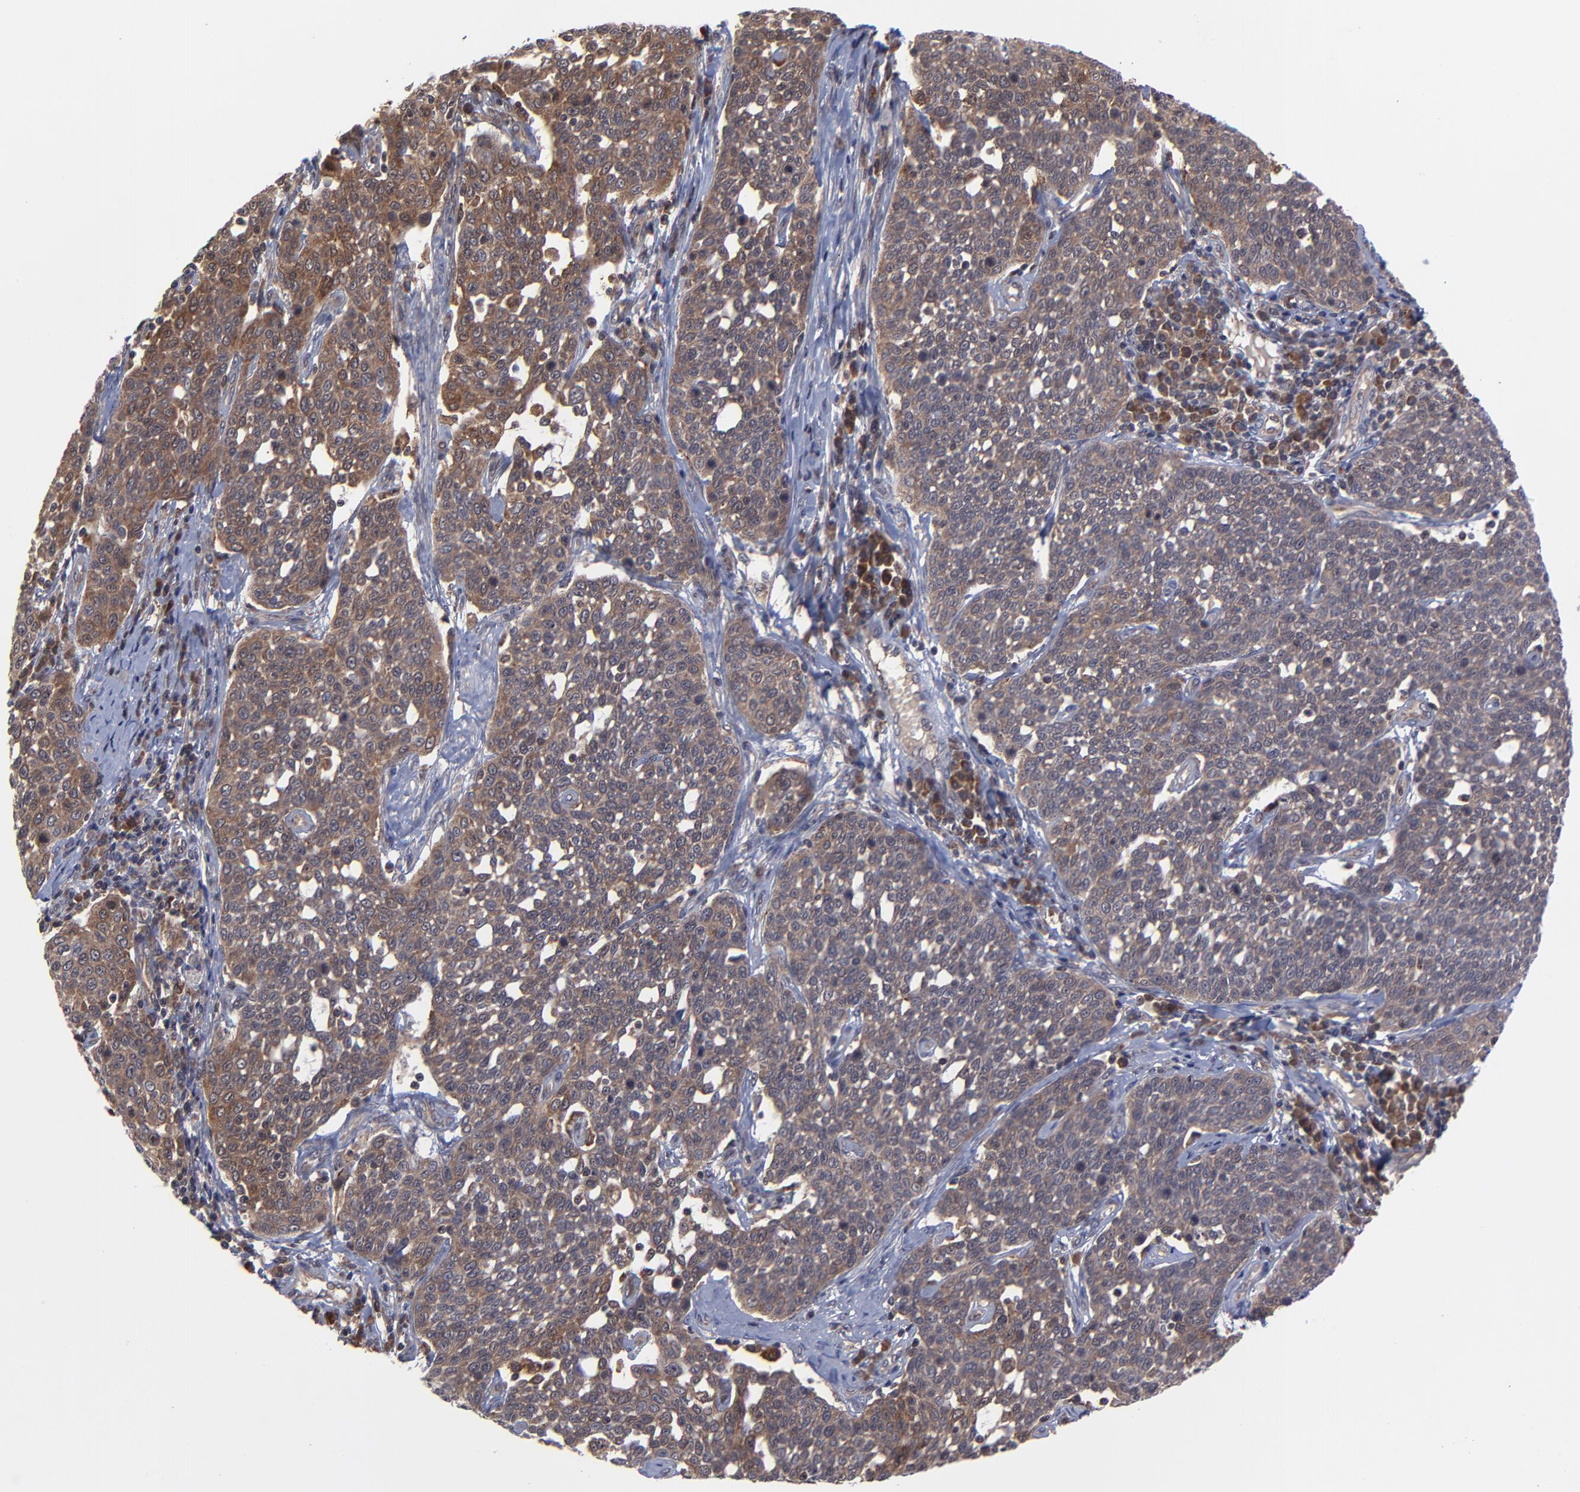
{"staining": {"intensity": "moderate", "quantity": ">75%", "location": "cytoplasmic/membranous"}, "tissue": "cervical cancer", "cell_type": "Tumor cells", "image_type": "cancer", "snomed": [{"axis": "morphology", "description": "Squamous cell carcinoma, NOS"}, {"axis": "topography", "description": "Cervix"}], "caption": "This micrograph demonstrates cervical cancer (squamous cell carcinoma) stained with immunohistochemistry (IHC) to label a protein in brown. The cytoplasmic/membranous of tumor cells show moderate positivity for the protein. Nuclei are counter-stained blue.", "gene": "UBE2L6", "patient": {"sex": "female", "age": 34}}